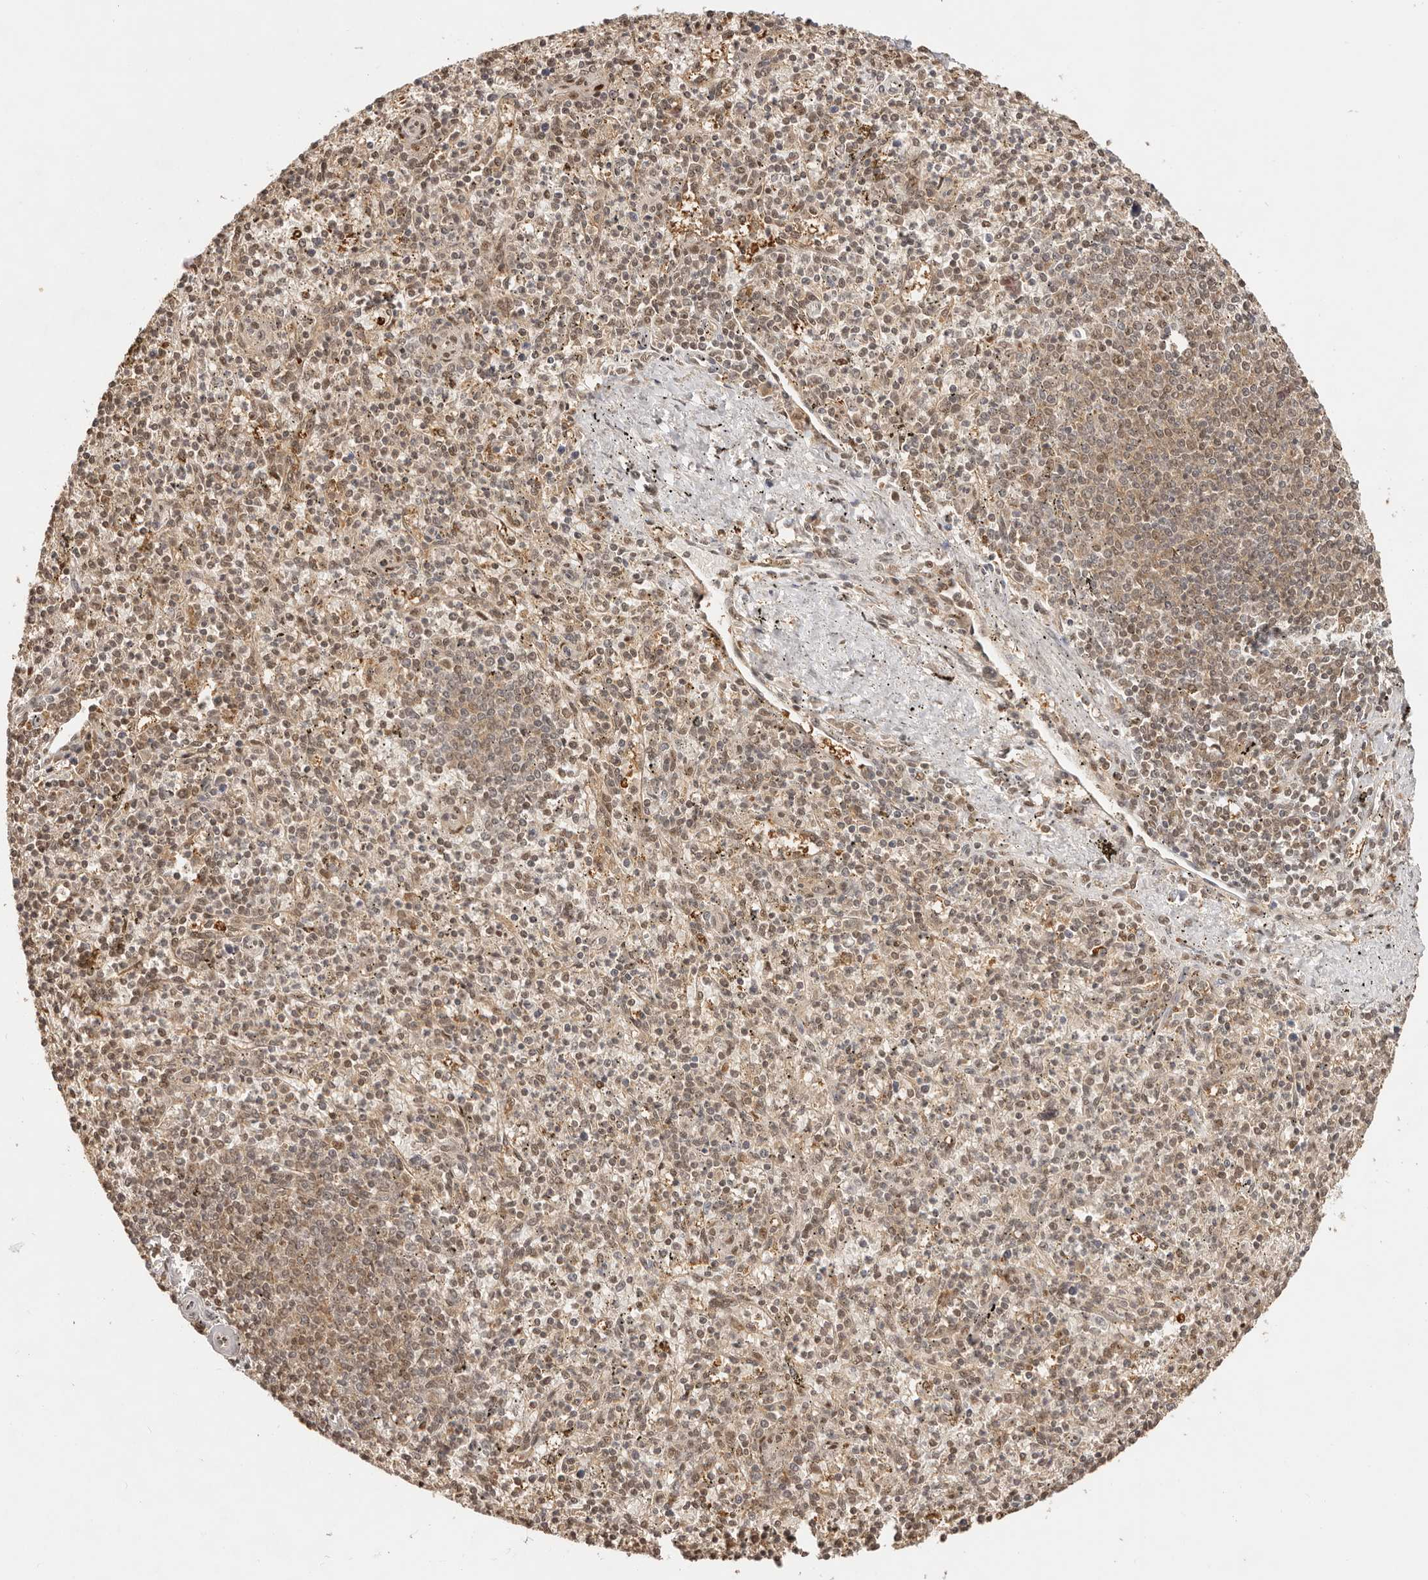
{"staining": {"intensity": "moderate", "quantity": "25%-75%", "location": "nuclear"}, "tissue": "spleen", "cell_type": "Cells in red pulp", "image_type": "normal", "snomed": [{"axis": "morphology", "description": "Normal tissue, NOS"}, {"axis": "topography", "description": "Spleen"}], "caption": "The micrograph reveals a brown stain indicating the presence of a protein in the nuclear of cells in red pulp in spleen. The staining is performed using DAB (3,3'-diaminobenzidine) brown chromogen to label protein expression. The nuclei are counter-stained blue using hematoxylin.", "gene": "PSMA5", "patient": {"sex": "male", "age": 72}}